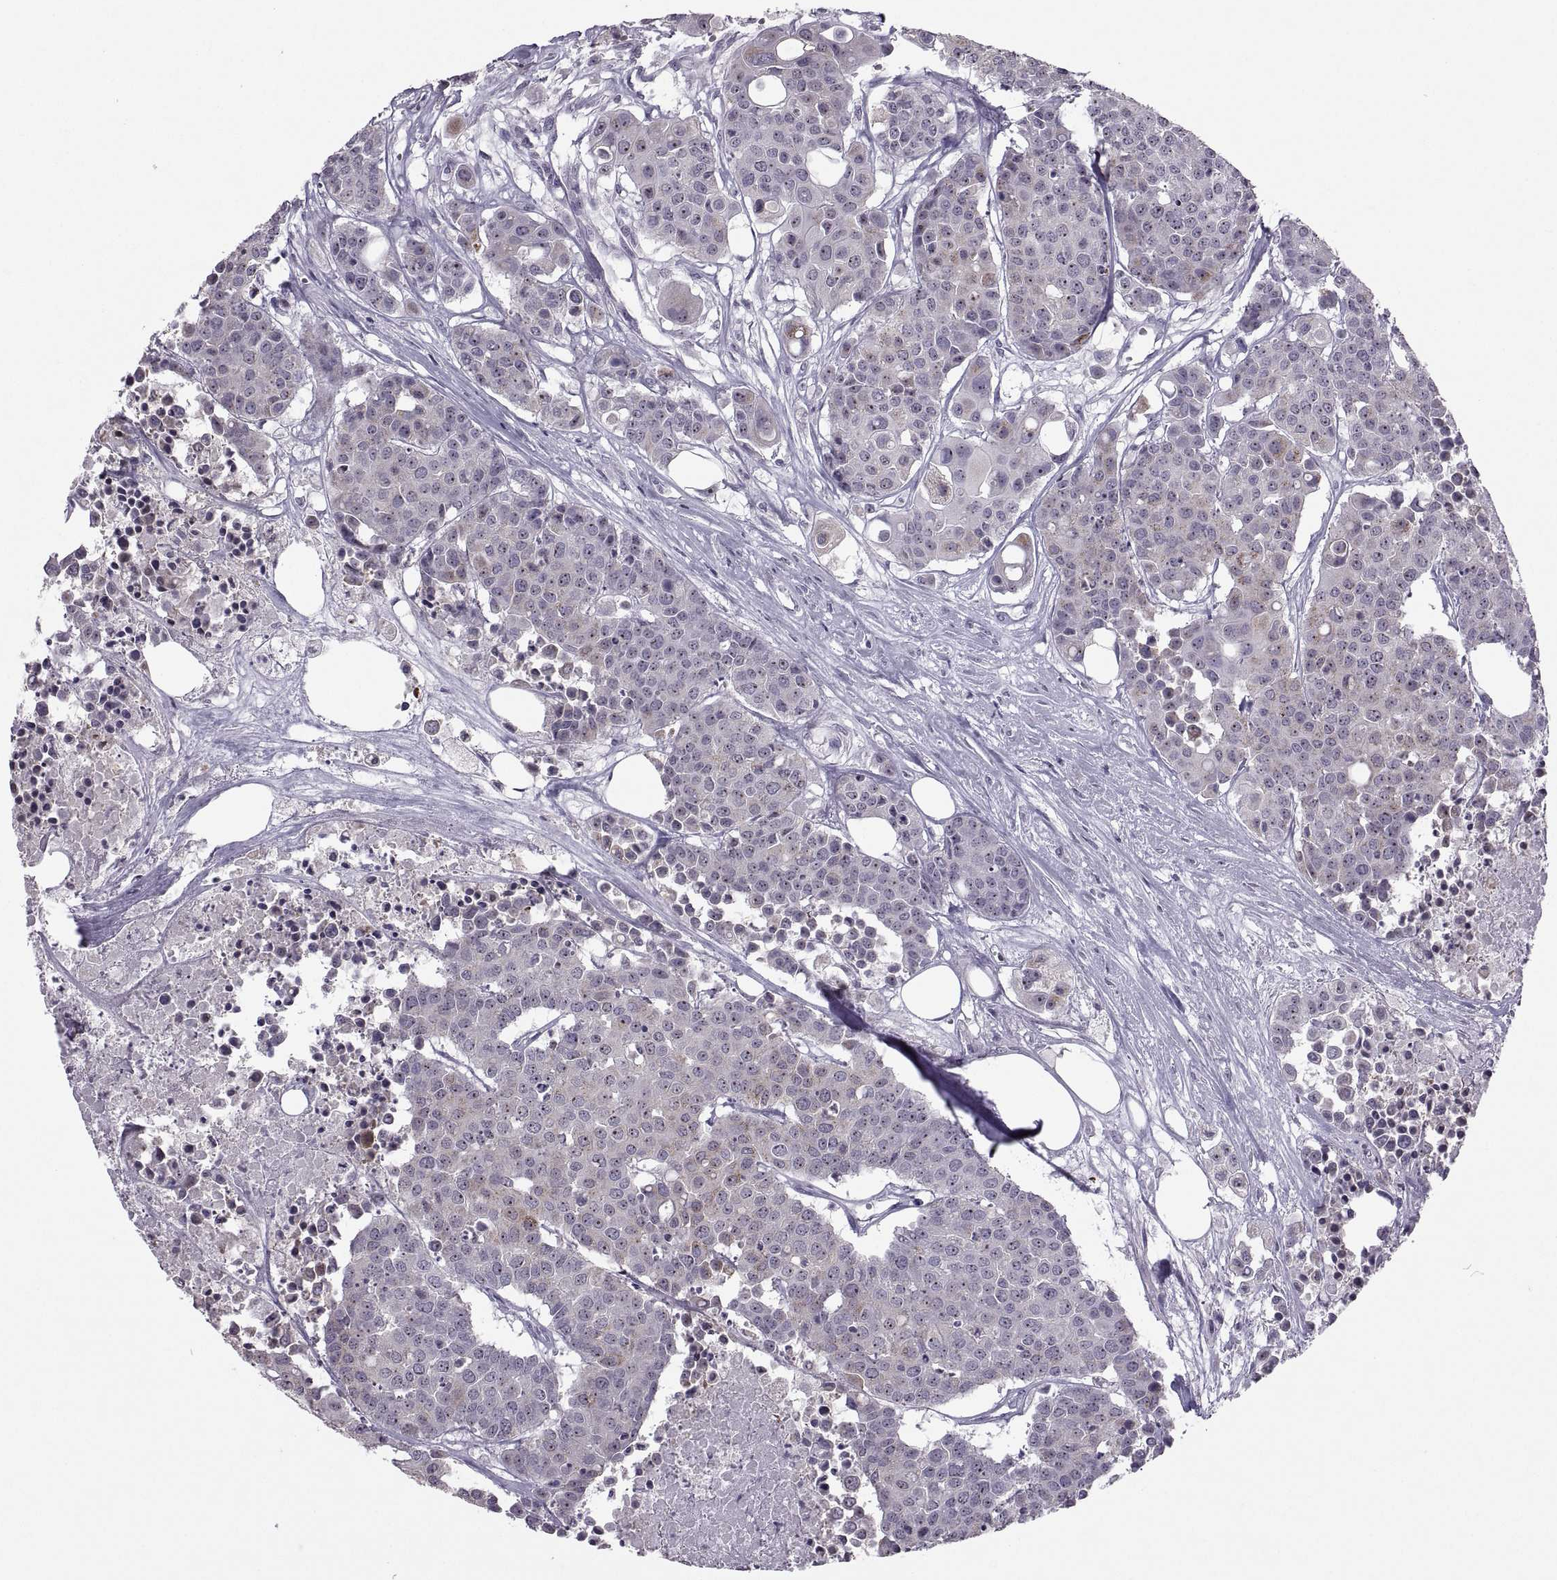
{"staining": {"intensity": "weak", "quantity": "<25%", "location": "cytoplasmic/membranous"}, "tissue": "carcinoid", "cell_type": "Tumor cells", "image_type": "cancer", "snomed": [{"axis": "morphology", "description": "Carcinoid, malignant, NOS"}, {"axis": "topography", "description": "Colon"}], "caption": "Immunohistochemical staining of human carcinoid displays no significant expression in tumor cells. The staining is performed using DAB (3,3'-diaminobenzidine) brown chromogen with nuclei counter-stained in using hematoxylin.", "gene": "ASIC2", "patient": {"sex": "male", "age": 81}}